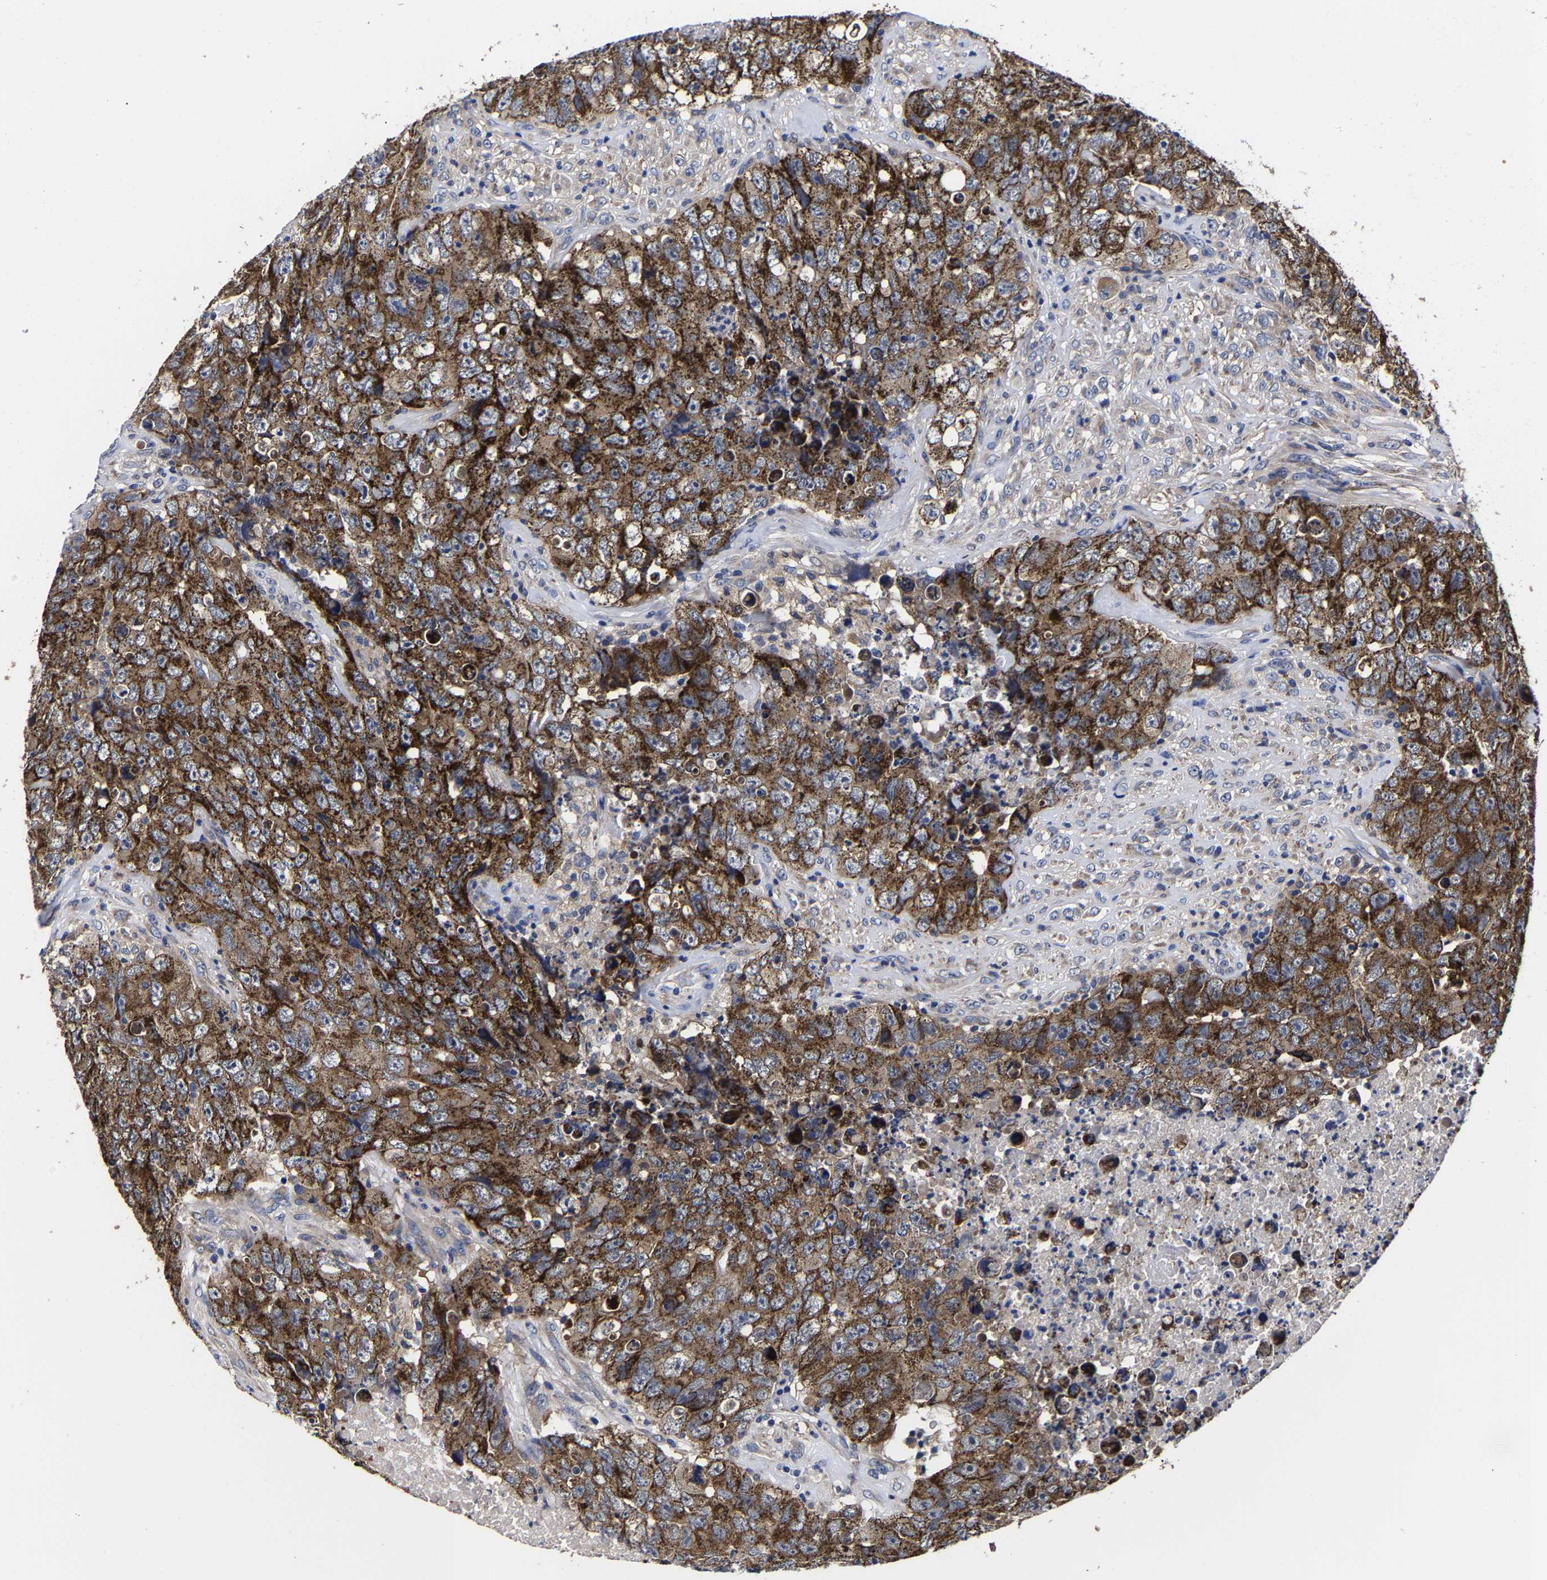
{"staining": {"intensity": "strong", "quantity": ">75%", "location": "cytoplasmic/membranous"}, "tissue": "testis cancer", "cell_type": "Tumor cells", "image_type": "cancer", "snomed": [{"axis": "morphology", "description": "Carcinoma, Embryonal, NOS"}, {"axis": "topography", "description": "Testis"}], "caption": "The micrograph demonstrates immunohistochemical staining of testis cancer. There is strong cytoplasmic/membranous expression is seen in approximately >75% of tumor cells. (DAB (3,3'-diaminobenzidine) = brown stain, brightfield microscopy at high magnification).", "gene": "AASS", "patient": {"sex": "male", "age": 32}}